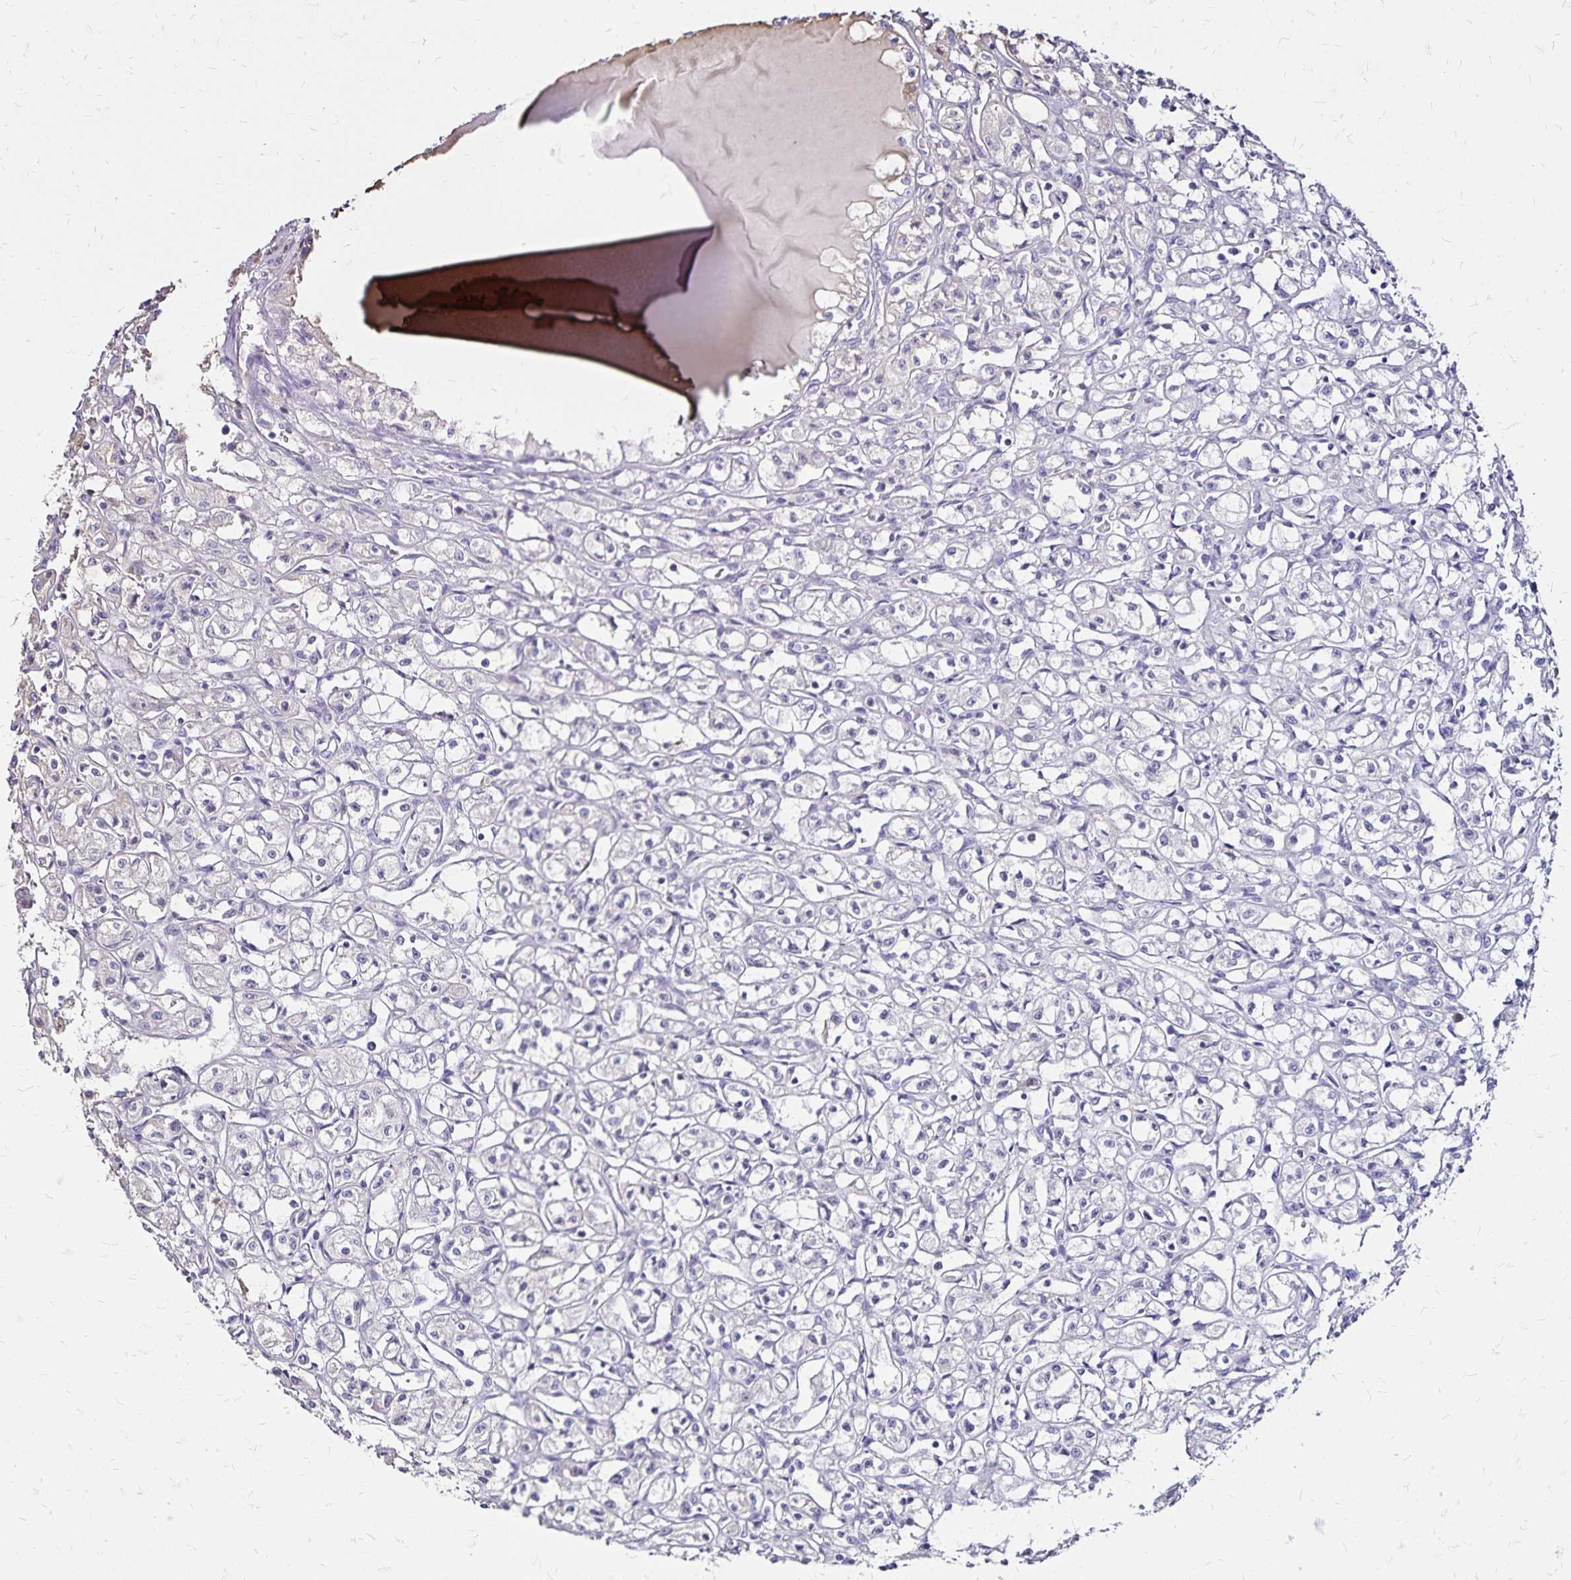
{"staining": {"intensity": "negative", "quantity": "none", "location": "none"}, "tissue": "renal cancer", "cell_type": "Tumor cells", "image_type": "cancer", "snomed": [{"axis": "morphology", "description": "Adenocarcinoma, NOS"}, {"axis": "topography", "description": "Kidney"}], "caption": "The histopathology image reveals no staining of tumor cells in renal cancer.", "gene": "KISS1", "patient": {"sex": "male", "age": 56}}